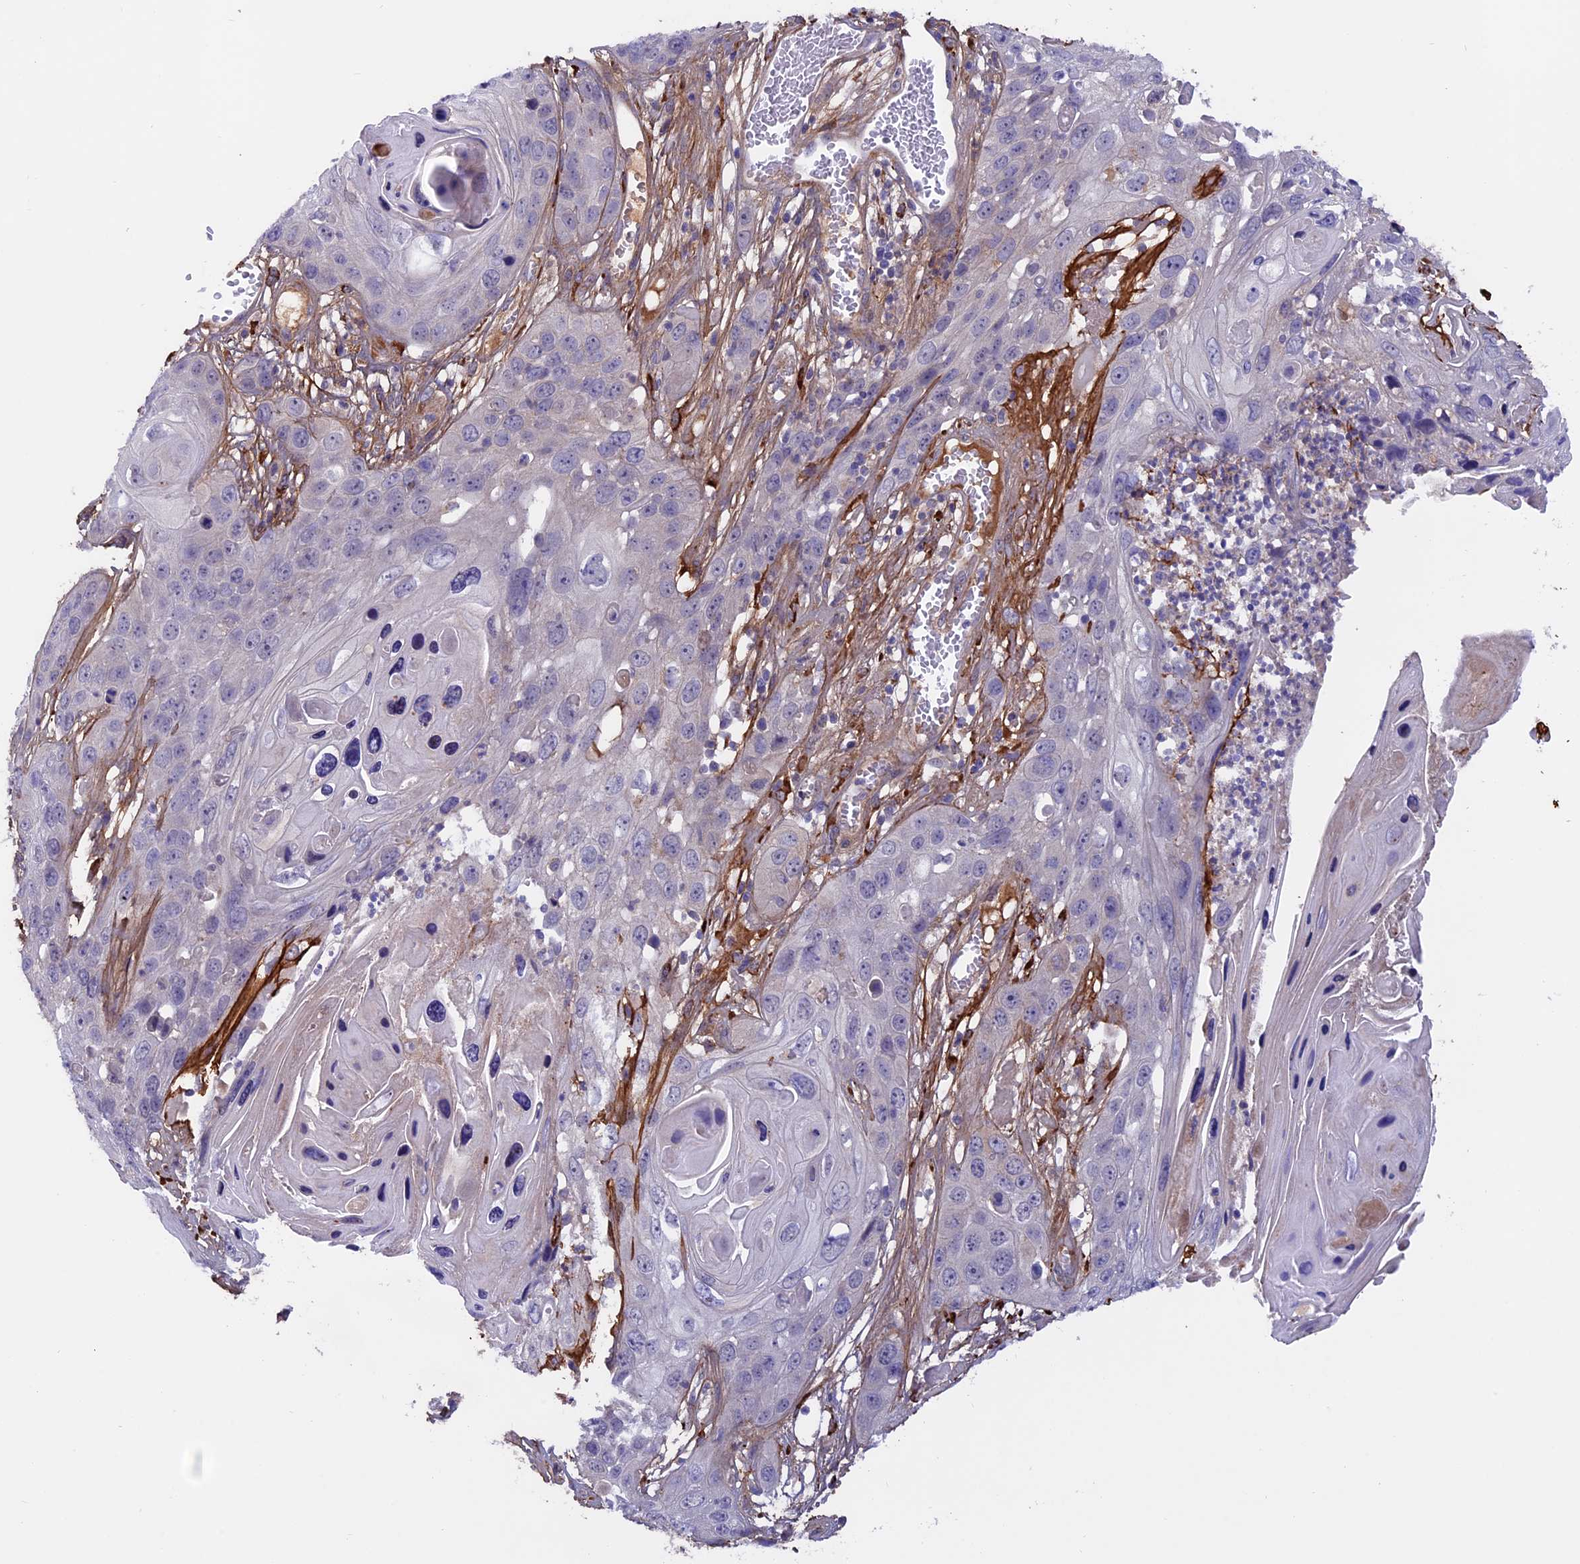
{"staining": {"intensity": "negative", "quantity": "none", "location": "none"}, "tissue": "skin cancer", "cell_type": "Tumor cells", "image_type": "cancer", "snomed": [{"axis": "morphology", "description": "Squamous cell carcinoma, NOS"}, {"axis": "topography", "description": "Skin"}], "caption": "Histopathology image shows no protein positivity in tumor cells of skin cancer tissue.", "gene": "COL4A3", "patient": {"sex": "male", "age": 55}}